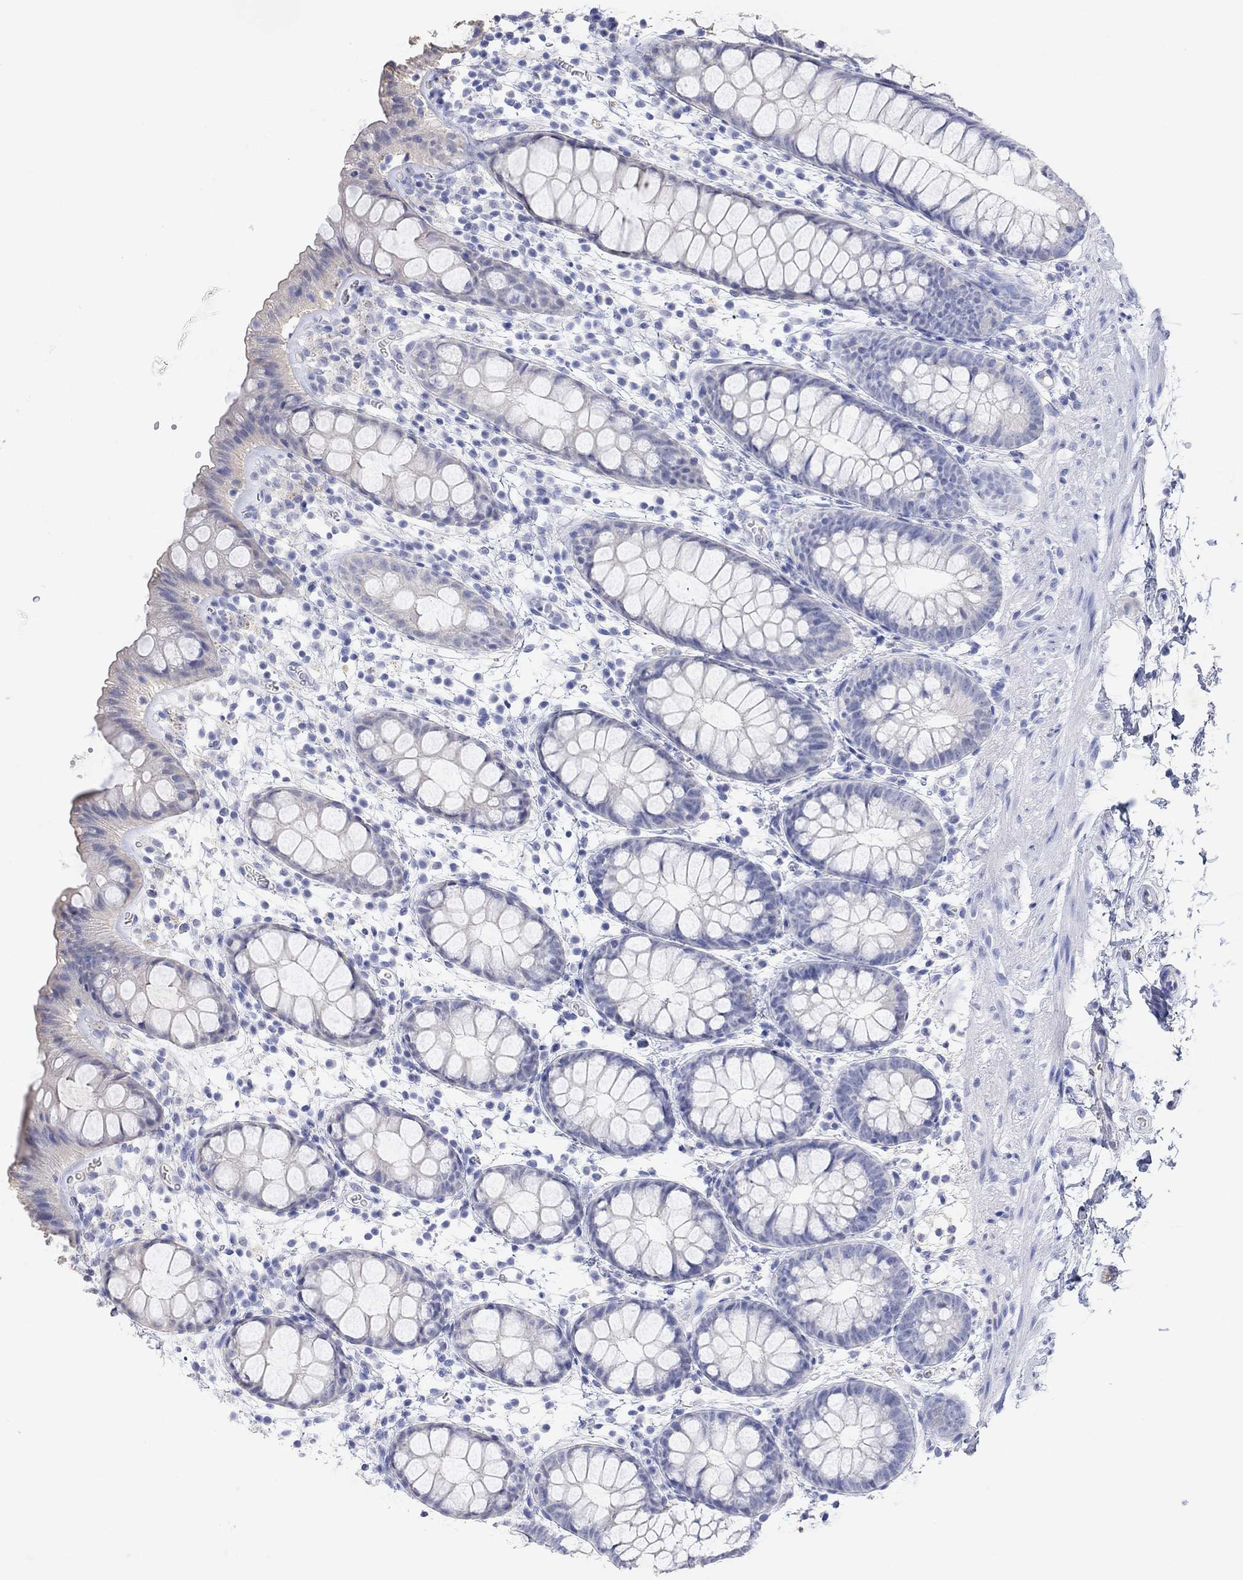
{"staining": {"intensity": "negative", "quantity": "none", "location": "none"}, "tissue": "rectum", "cell_type": "Glandular cells", "image_type": "normal", "snomed": [{"axis": "morphology", "description": "Normal tissue, NOS"}, {"axis": "topography", "description": "Rectum"}], "caption": "DAB immunohistochemical staining of unremarkable human rectum demonstrates no significant staining in glandular cells.", "gene": "TYR", "patient": {"sex": "male", "age": 57}}